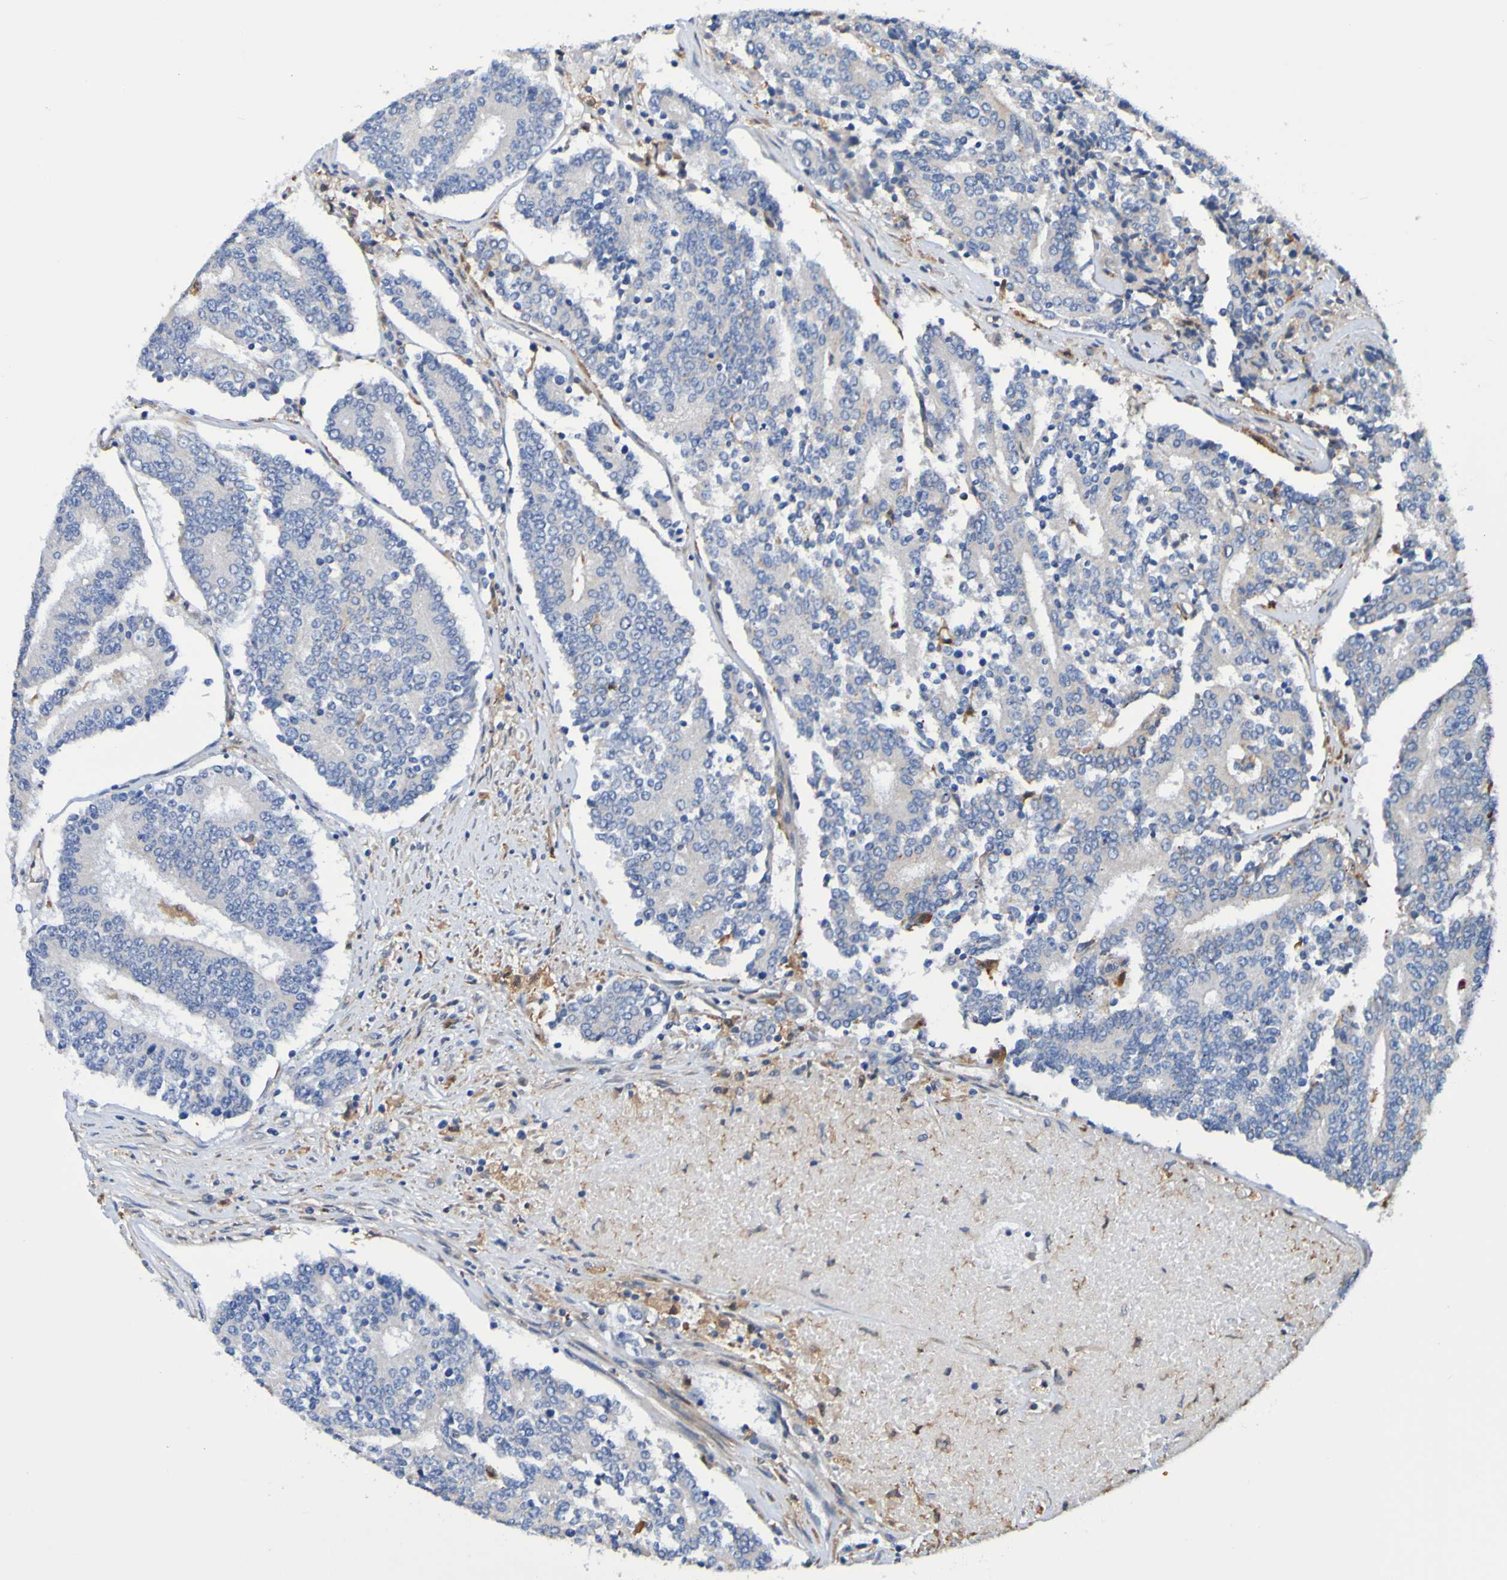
{"staining": {"intensity": "negative", "quantity": "none", "location": "none"}, "tissue": "prostate cancer", "cell_type": "Tumor cells", "image_type": "cancer", "snomed": [{"axis": "morphology", "description": "Normal tissue, NOS"}, {"axis": "morphology", "description": "Adenocarcinoma, High grade"}, {"axis": "topography", "description": "Prostate"}, {"axis": "topography", "description": "Seminal veicle"}], "caption": "The immunohistochemistry micrograph has no significant positivity in tumor cells of adenocarcinoma (high-grade) (prostate) tissue.", "gene": "METAP2", "patient": {"sex": "male", "age": 55}}